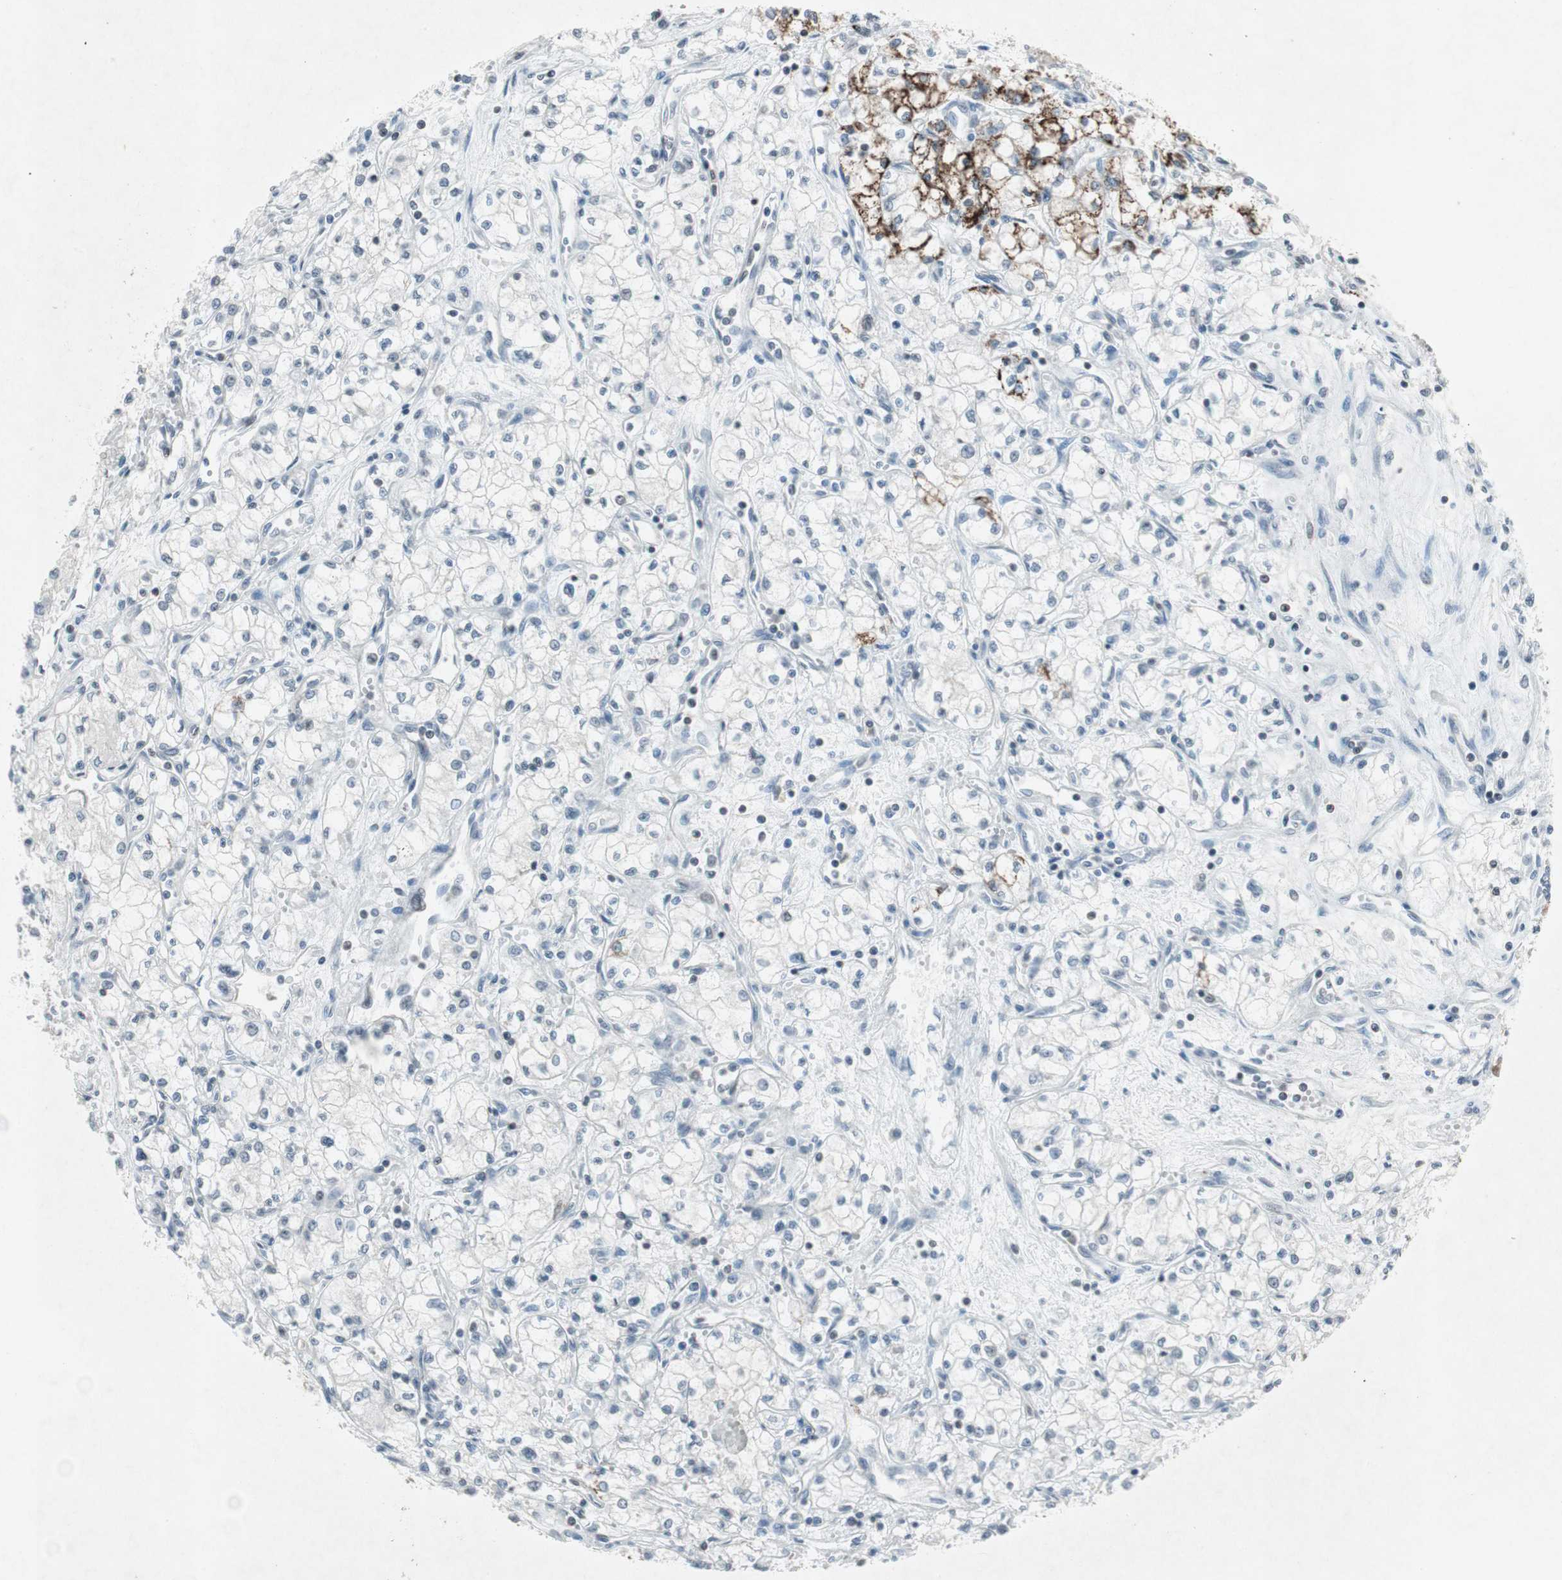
{"staining": {"intensity": "strong", "quantity": "<25%", "location": "cytoplasmic/membranous"}, "tissue": "renal cancer", "cell_type": "Tumor cells", "image_type": "cancer", "snomed": [{"axis": "morphology", "description": "Normal tissue, NOS"}, {"axis": "morphology", "description": "Adenocarcinoma, NOS"}, {"axis": "topography", "description": "Kidney"}], "caption": "This micrograph displays IHC staining of renal cancer, with medium strong cytoplasmic/membranous expression in about <25% of tumor cells.", "gene": "ARG2", "patient": {"sex": "male", "age": 59}}